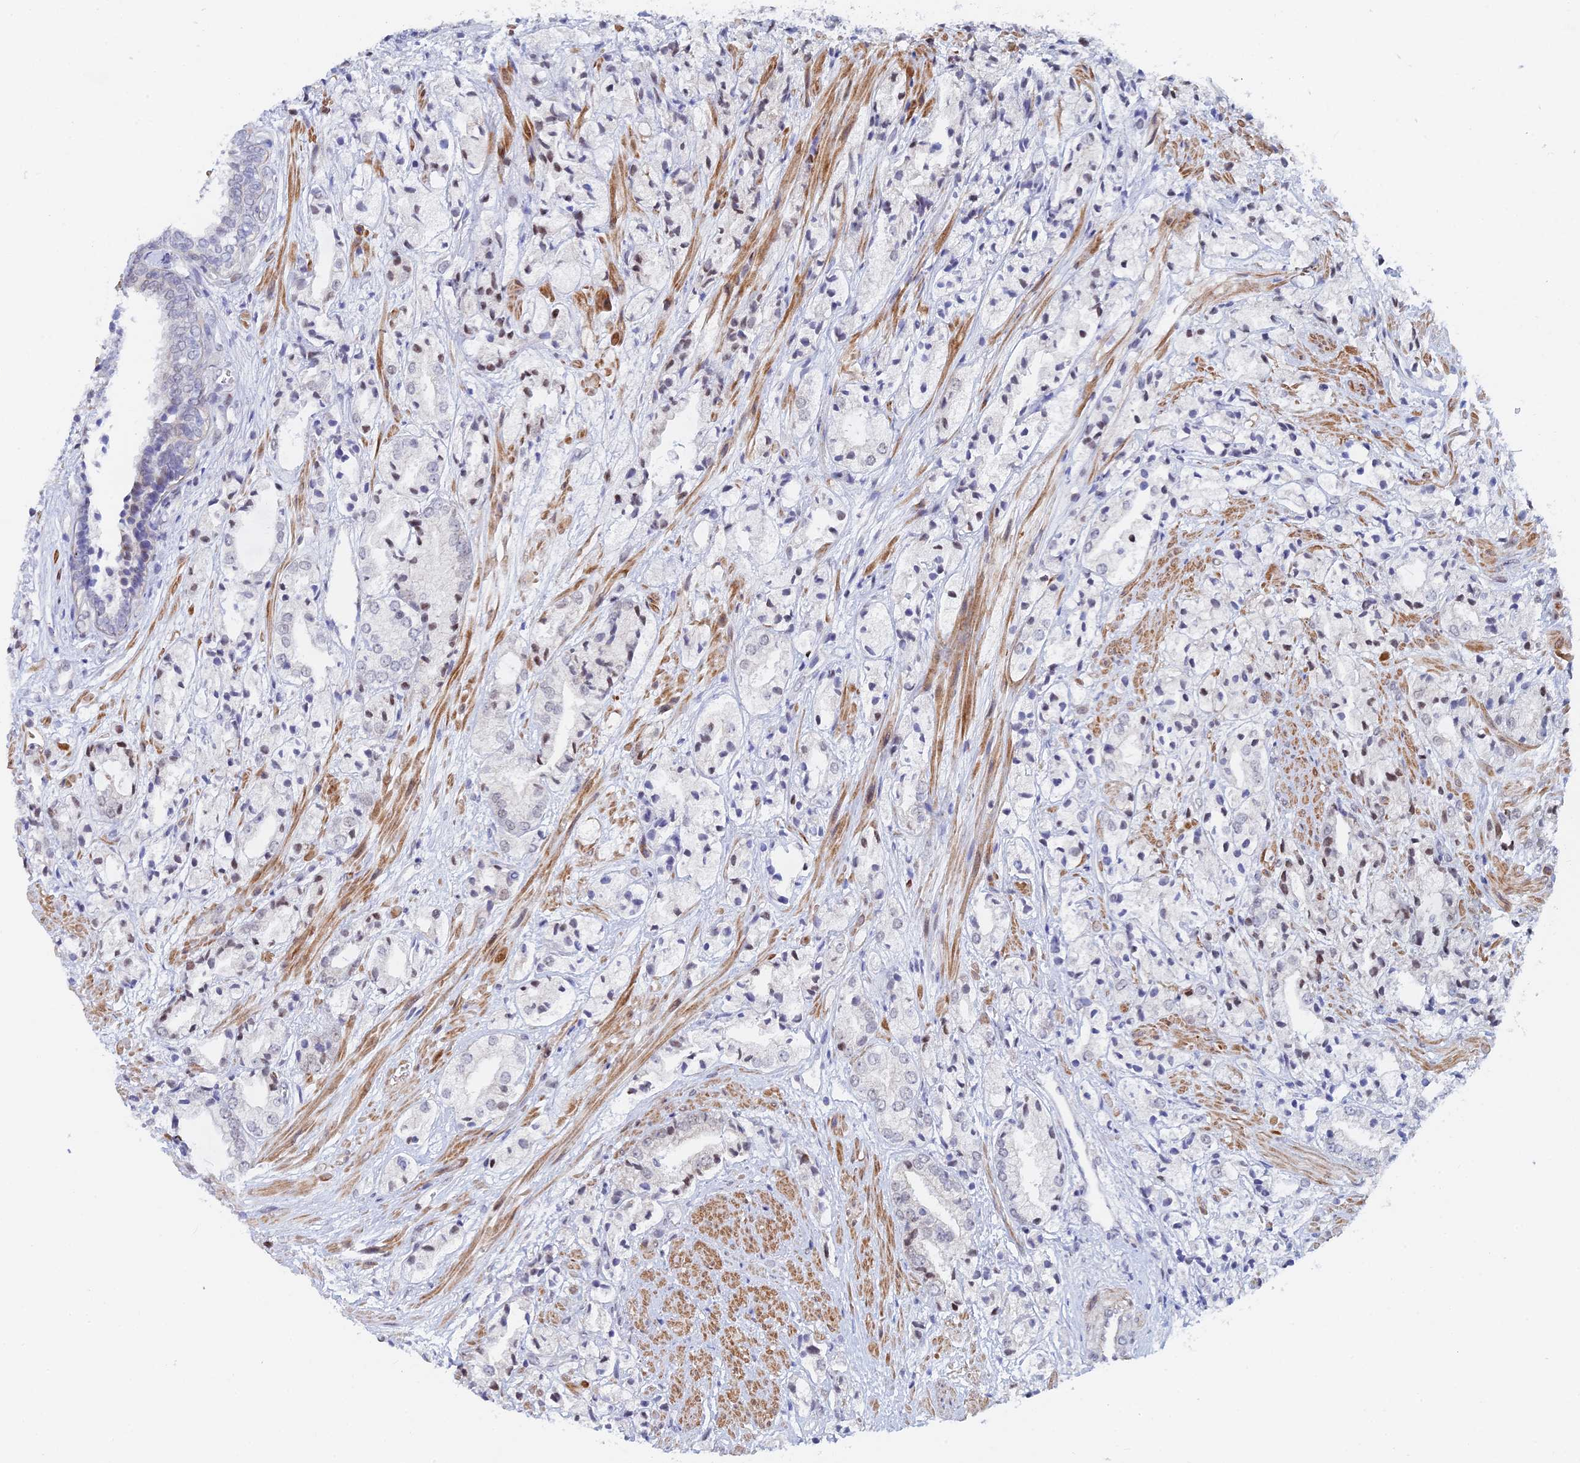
{"staining": {"intensity": "negative", "quantity": "none", "location": "none"}, "tissue": "prostate cancer", "cell_type": "Tumor cells", "image_type": "cancer", "snomed": [{"axis": "morphology", "description": "Adenocarcinoma, High grade"}, {"axis": "topography", "description": "Prostate"}], "caption": "An immunohistochemistry (IHC) photomicrograph of prostate high-grade adenocarcinoma is shown. There is no staining in tumor cells of prostate high-grade adenocarcinoma.", "gene": "GMNC", "patient": {"sex": "male", "age": 50}}